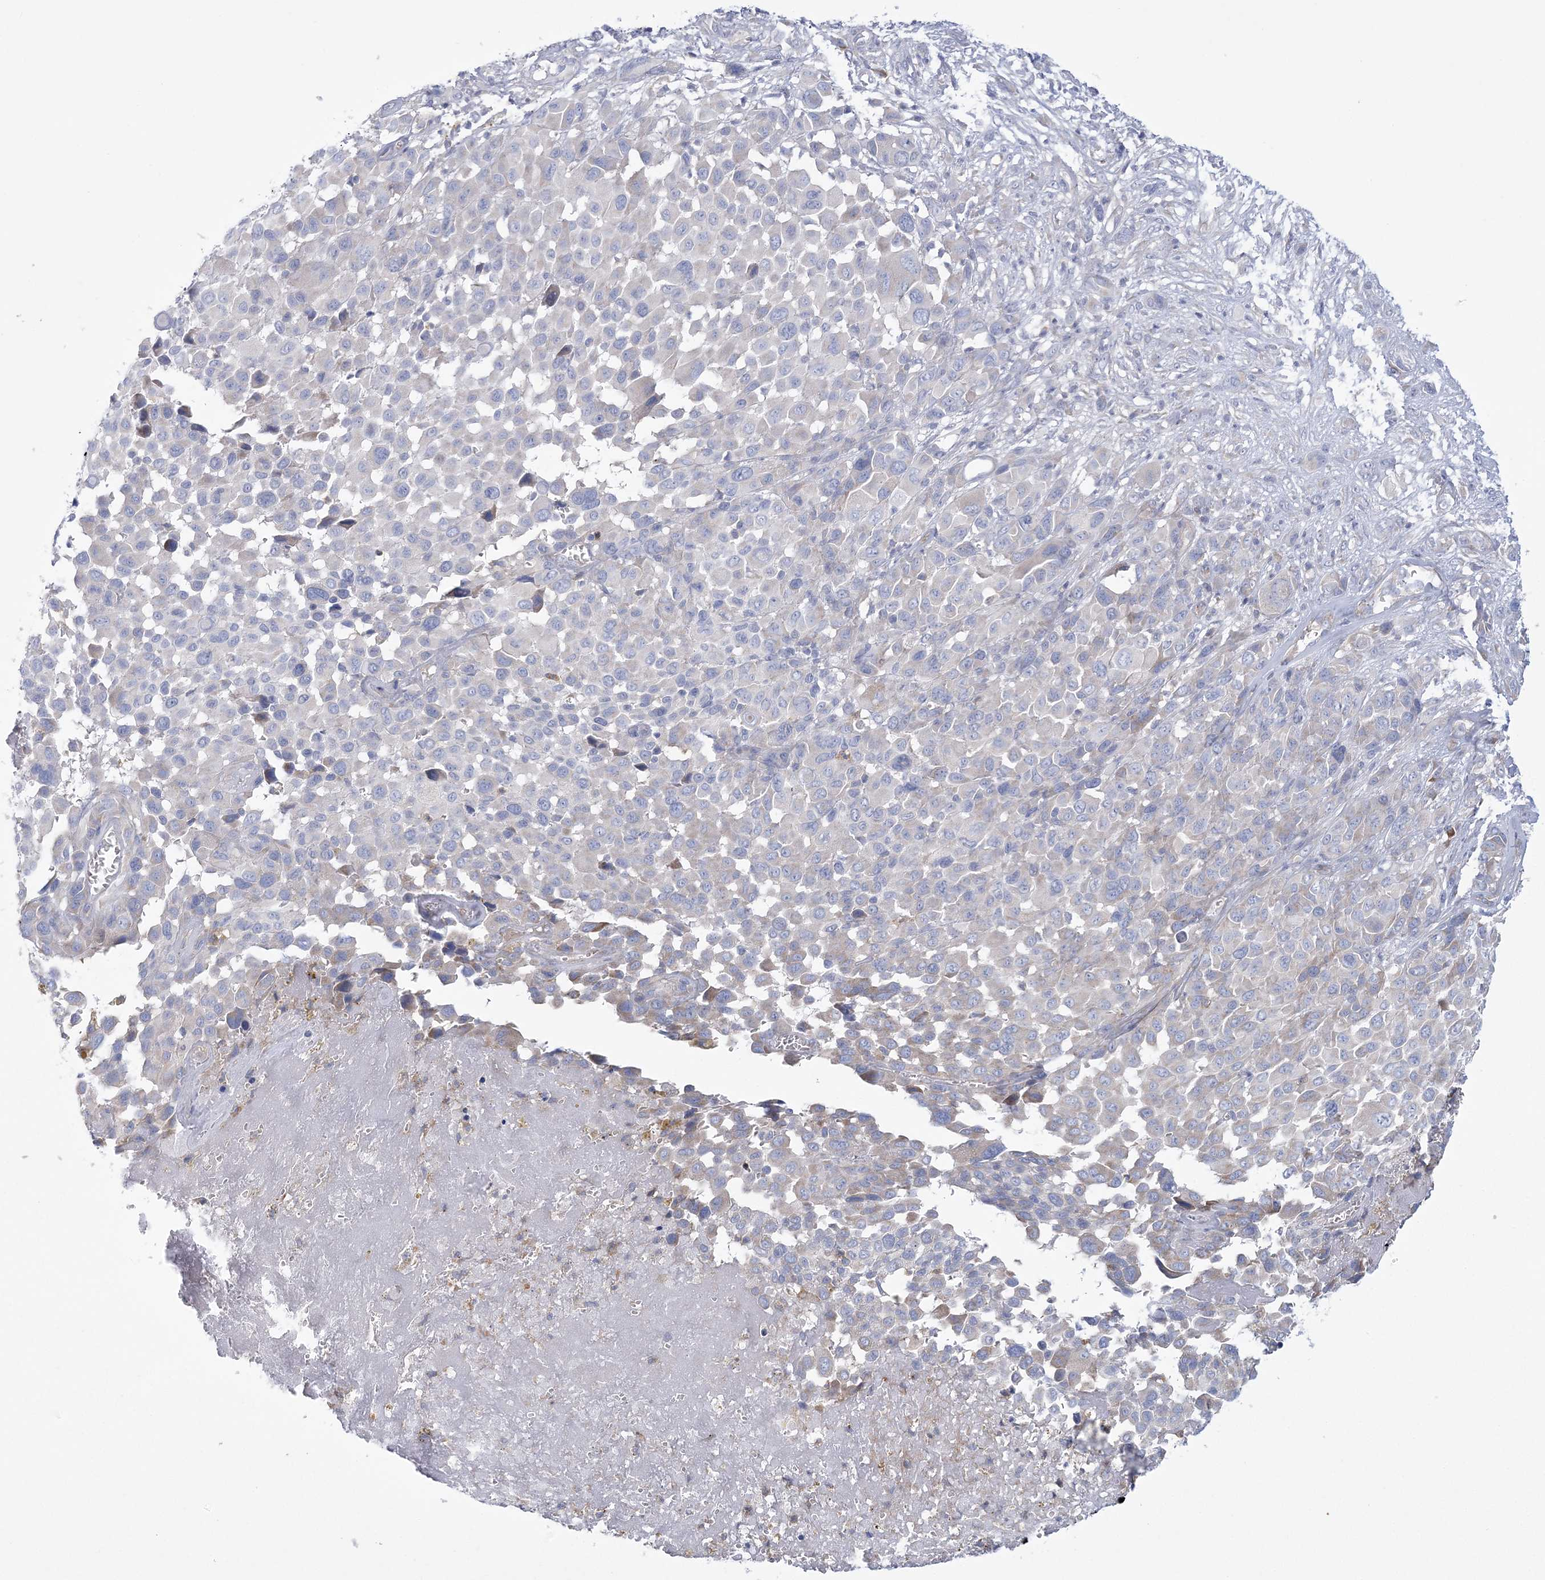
{"staining": {"intensity": "negative", "quantity": "none", "location": "none"}, "tissue": "melanoma", "cell_type": "Tumor cells", "image_type": "cancer", "snomed": [{"axis": "morphology", "description": "Malignant melanoma, NOS"}, {"axis": "topography", "description": "Skin of trunk"}], "caption": "The photomicrograph exhibits no significant staining in tumor cells of melanoma.", "gene": "ARSJ", "patient": {"sex": "male", "age": 71}}